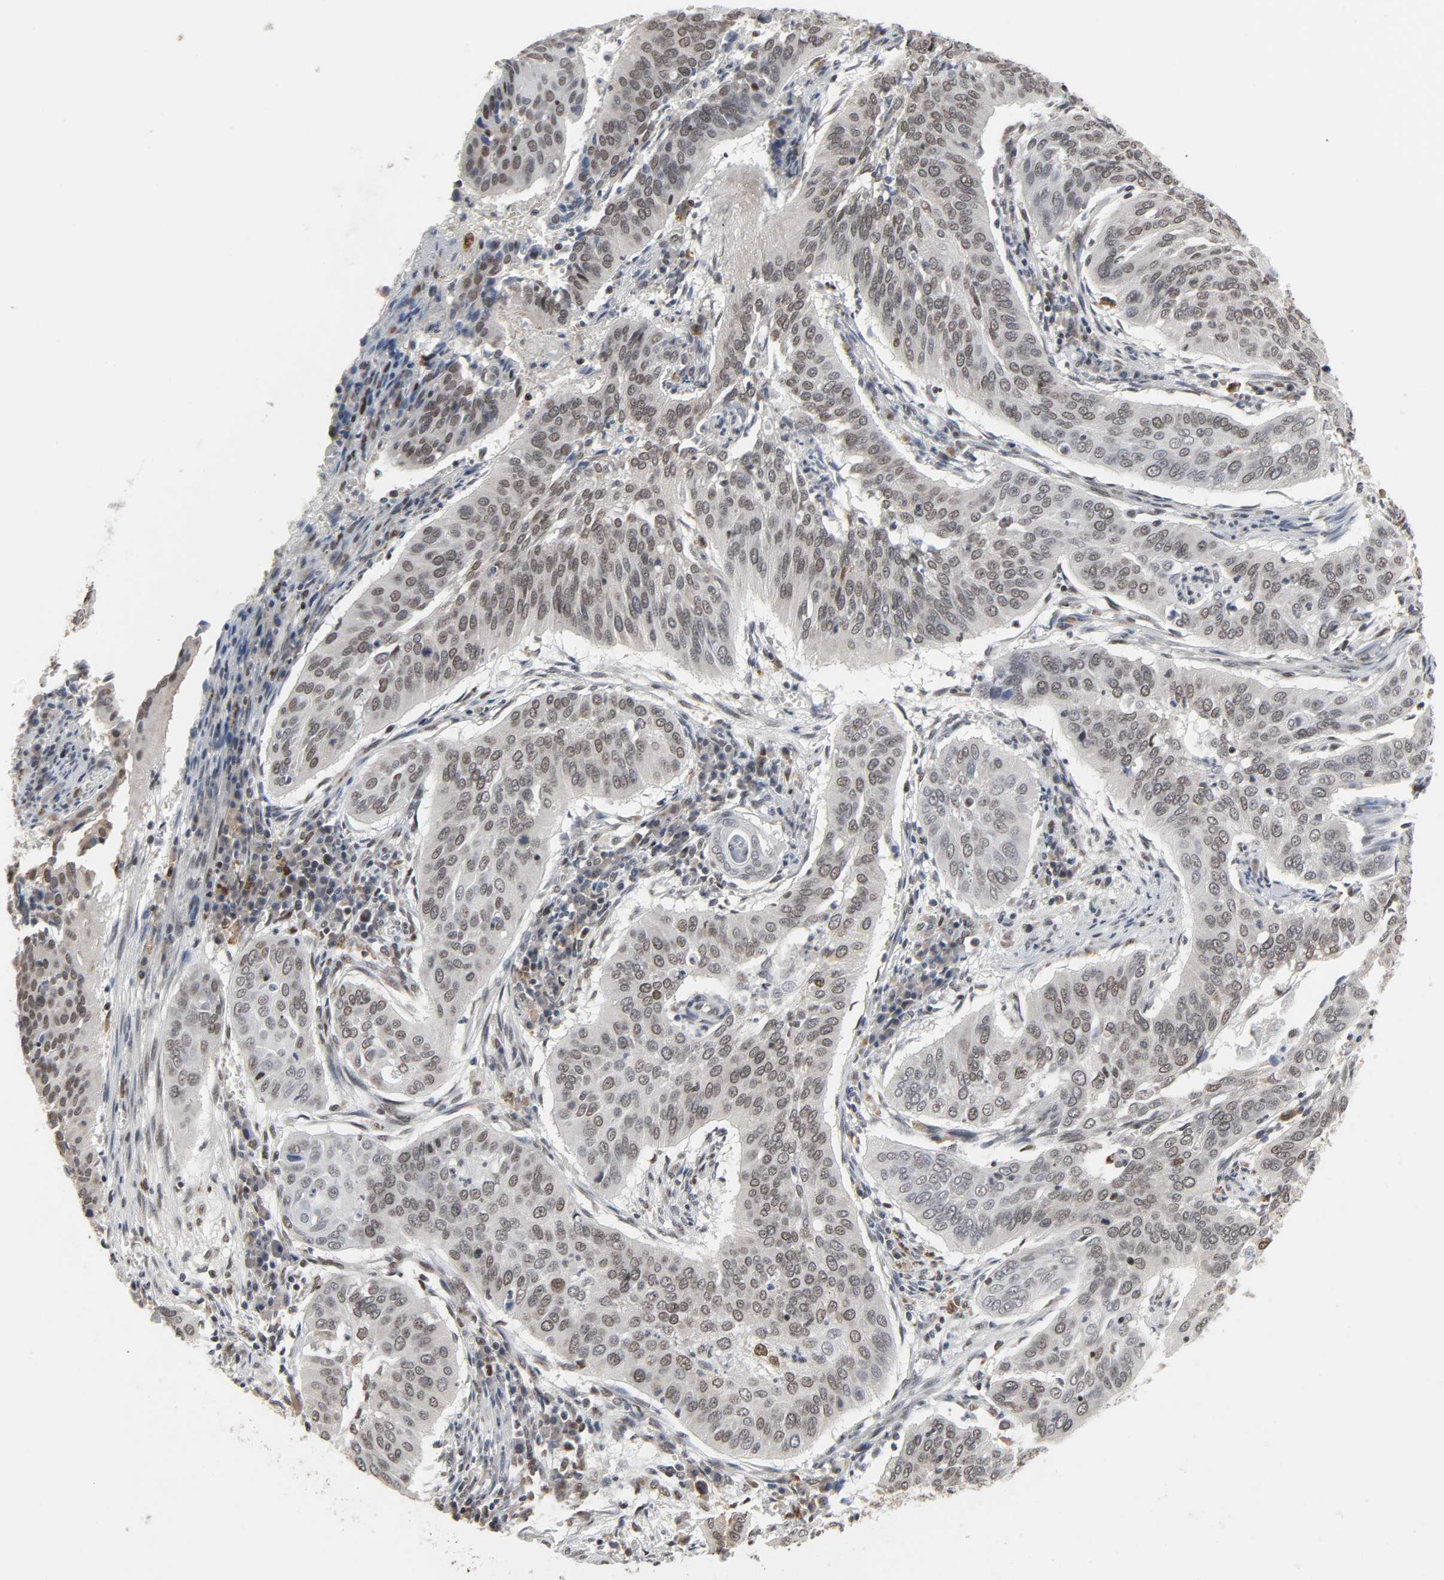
{"staining": {"intensity": "weak", "quantity": "25%-75%", "location": "nuclear"}, "tissue": "cervical cancer", "cell_type": "Tumor cells", "image_type": "cancer", "snomed": [{"axis": "morphology", "description": "Squamous cell carcinoma, NOS"}, {"axis": "topography", "description": "Cervix"}], "caption": "A high-resolution image shows immunohistochemistry staining of cervical squamous cell carcinoma, which demonstrates weak nuclear staining in approximately 25%-75% of tumor cells.", "gene": "DAZAP1", "patient": {"sex": "female", "age": 39}}